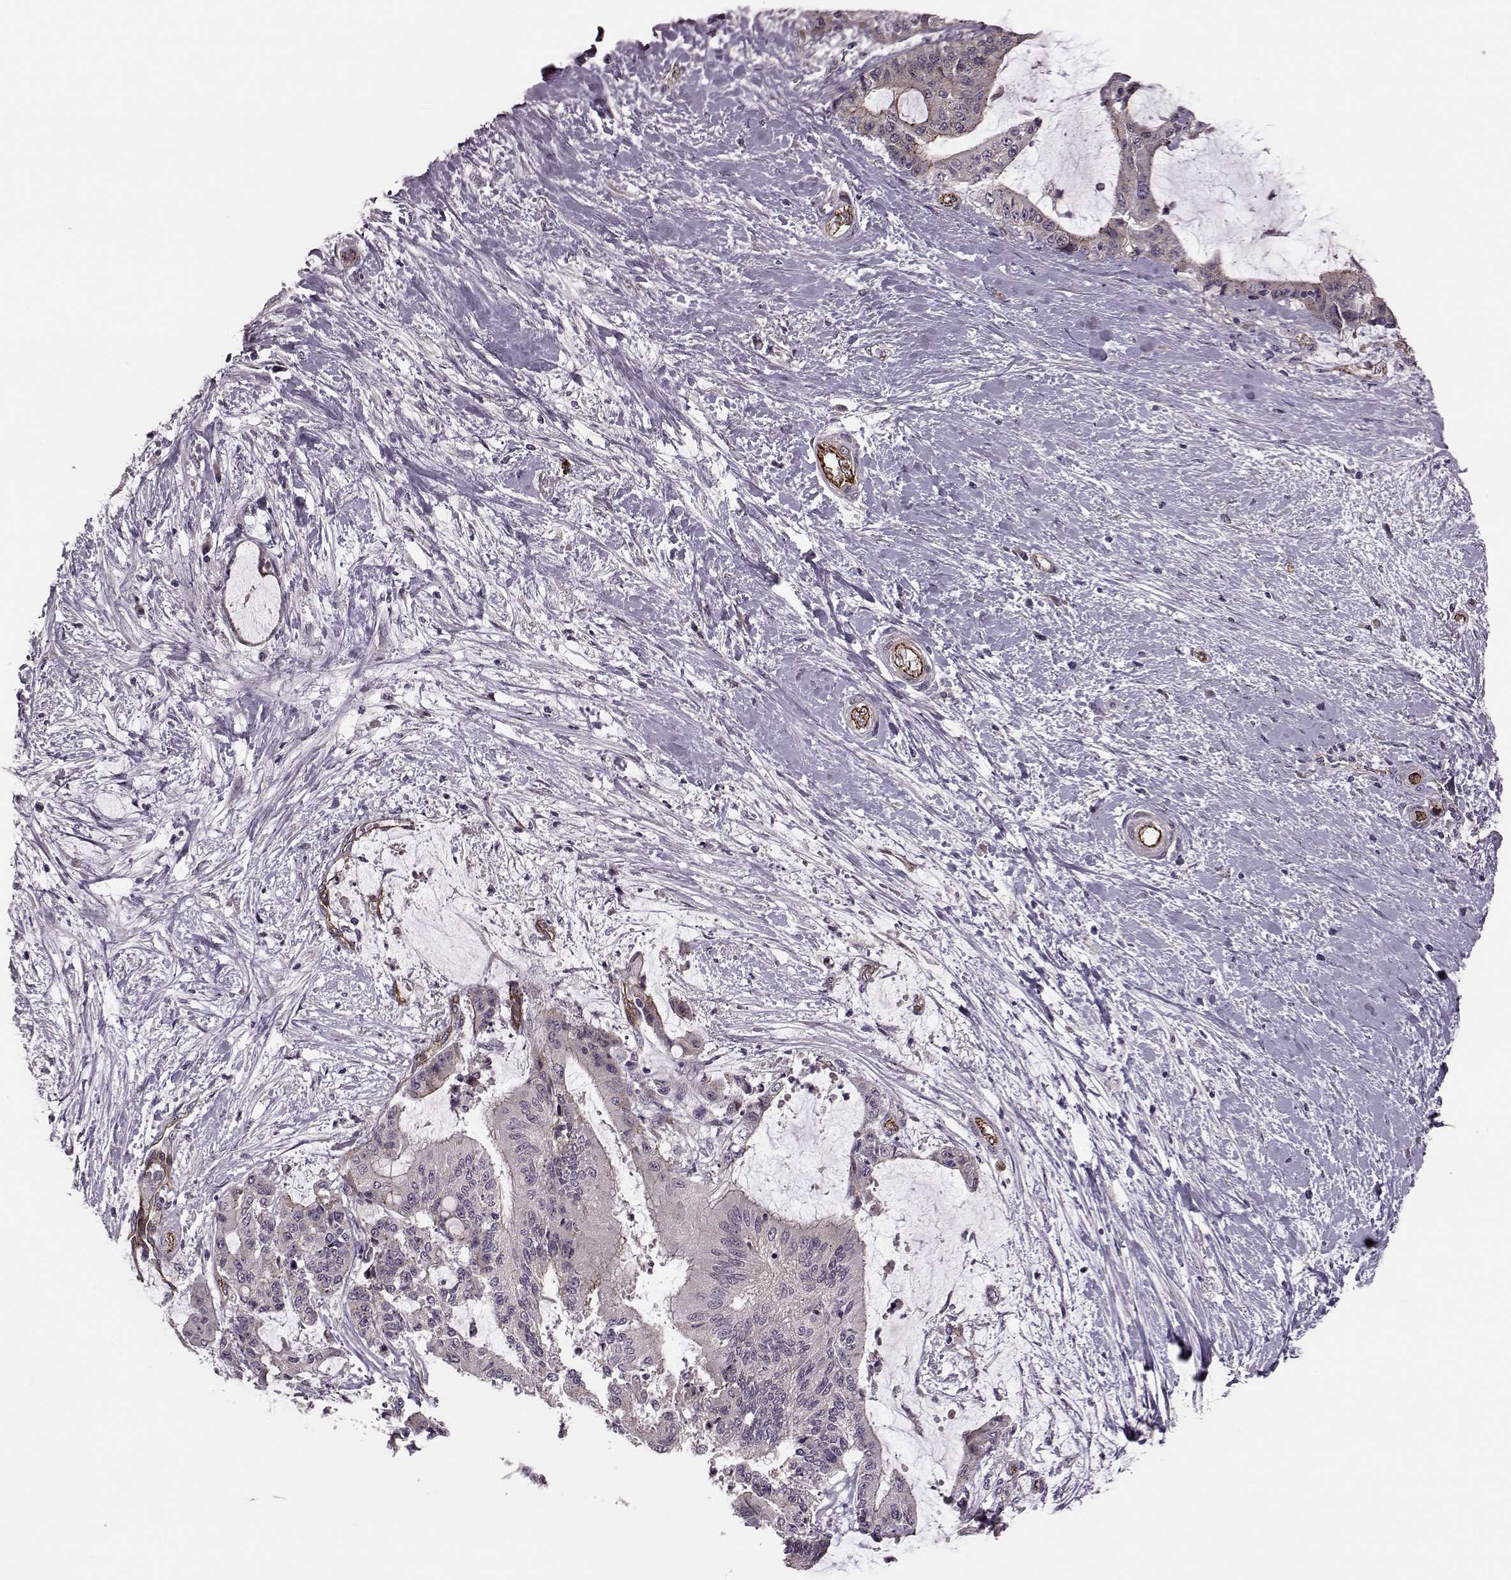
{"staining": {"intensity": "moderate", "quantity": "<25%", "location": "cytoplasmic/membranous"}, "tissue": "liver cancer", "cell_type": "Tumor cells", "image_type": "cancer", "snomed": [{"axis": "morphology", "description": "Cholangiocarcinoma"}, {"axis": "topography", "description": "Liver"}], "caption": "Immunohistochemical staining of liver cholangiocarcinoma displays low levels of moderate cytoplasmic/membranous protein expression in approximately <25% of tumor cells.", "gene": "SYNPO", "patient": {"sex": "female", "age": 73}}